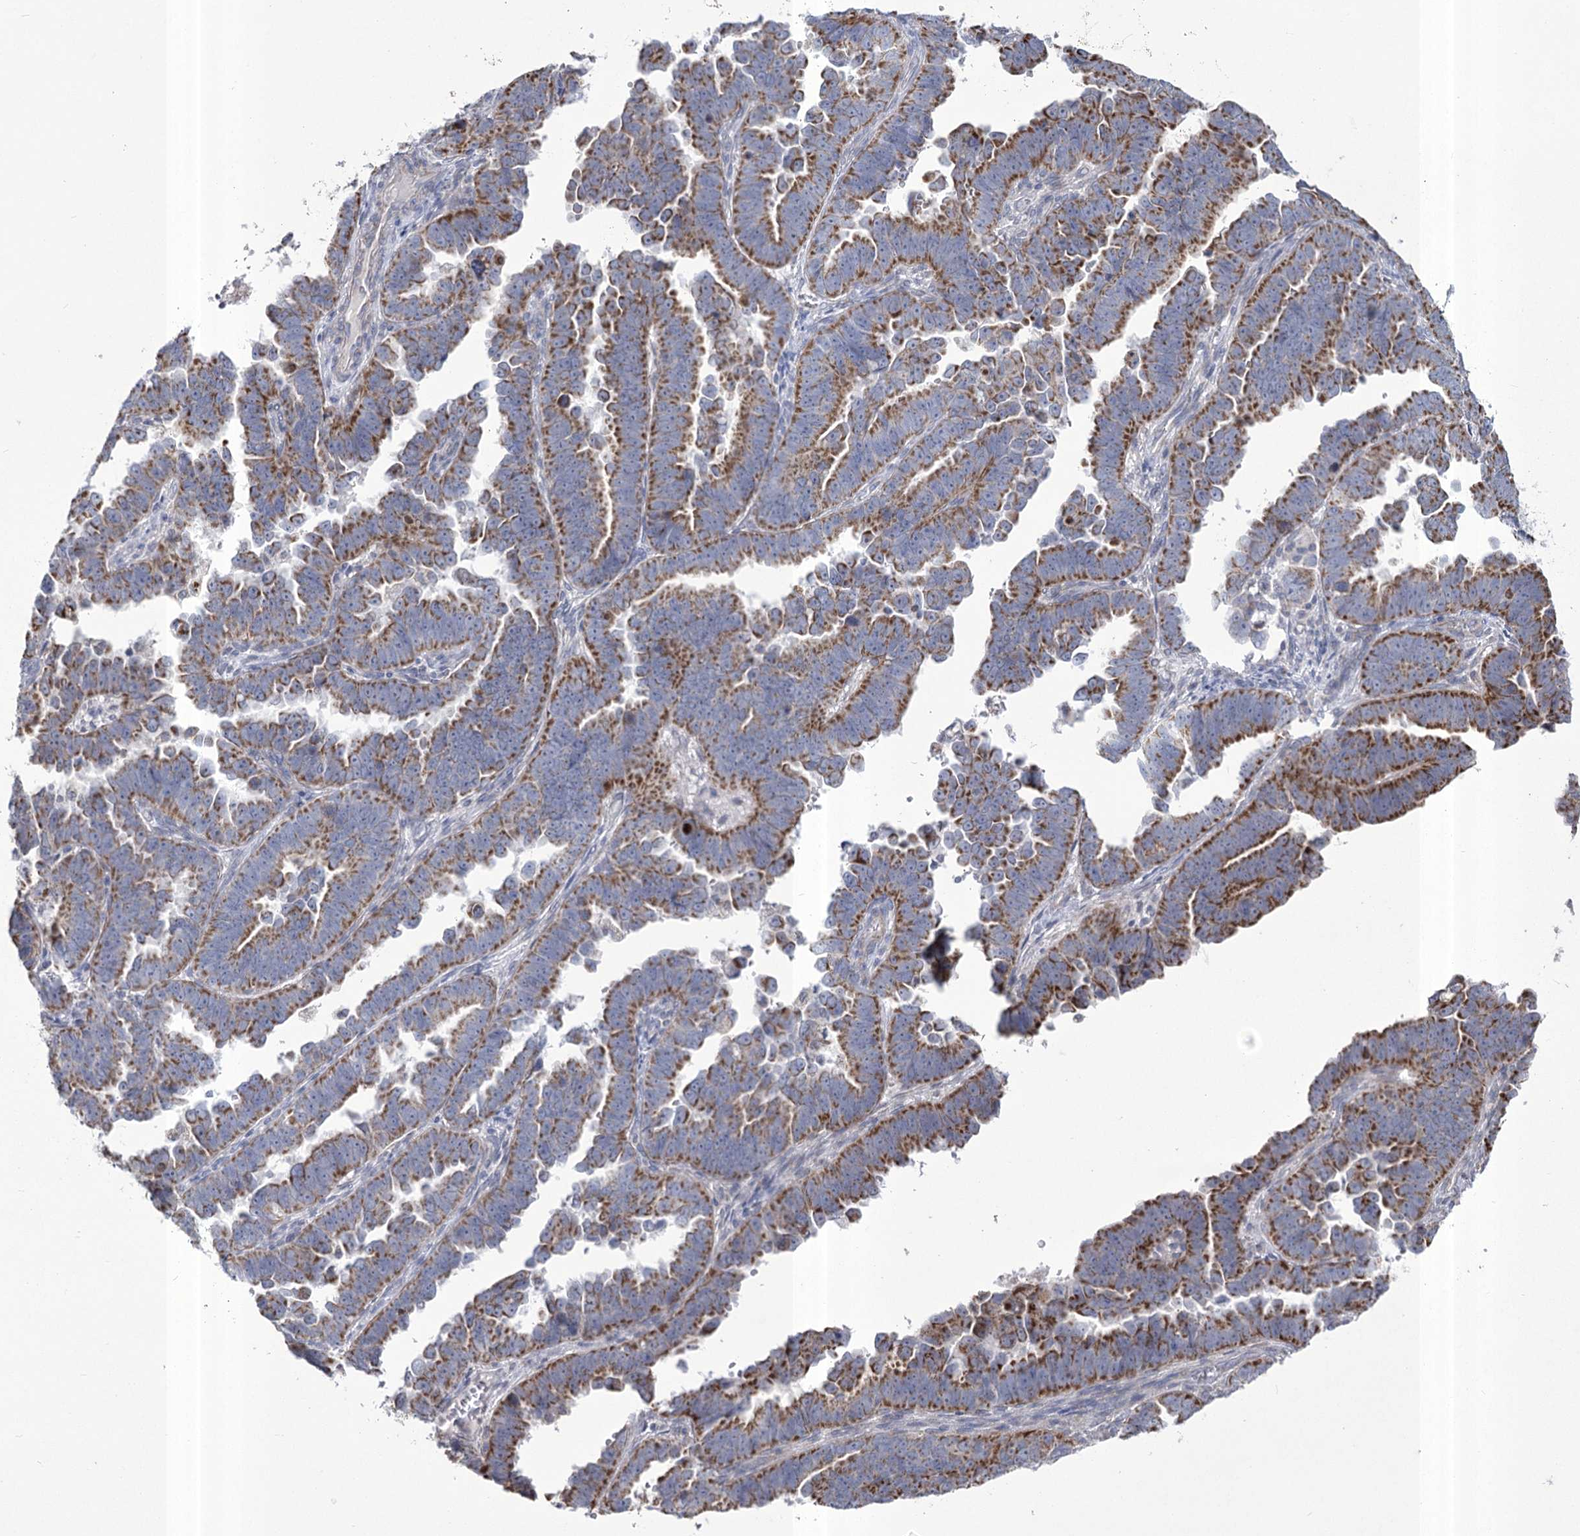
{"staining": {"intensity": "moderate", "quantity": ">75%", "location": "cytoplasmic/membranous"}, "tissue": "endometrial cancer", "cell_type": "Tumor cells", "image_type": "cancer", "snomed": [{"axis": "morphology", "description": "Adenocarcinoma, NOS"}, {"axis": "topography", "description": "Endometrium"}], "caption": "DAB (3,3'-diaminobenzidine) immunohistochemical staining of endometrial adenocarcinoma reveals moderate cytoplasmic/membranous protein staining in approximately >75% of tumor cells. The staining is performed using DAB brown chromogen to label protein expression. The nuclei are counter-stained blue using hematoxylin.", "gene": "PDHB", "patient": {"sex": "female", "age": 75}}